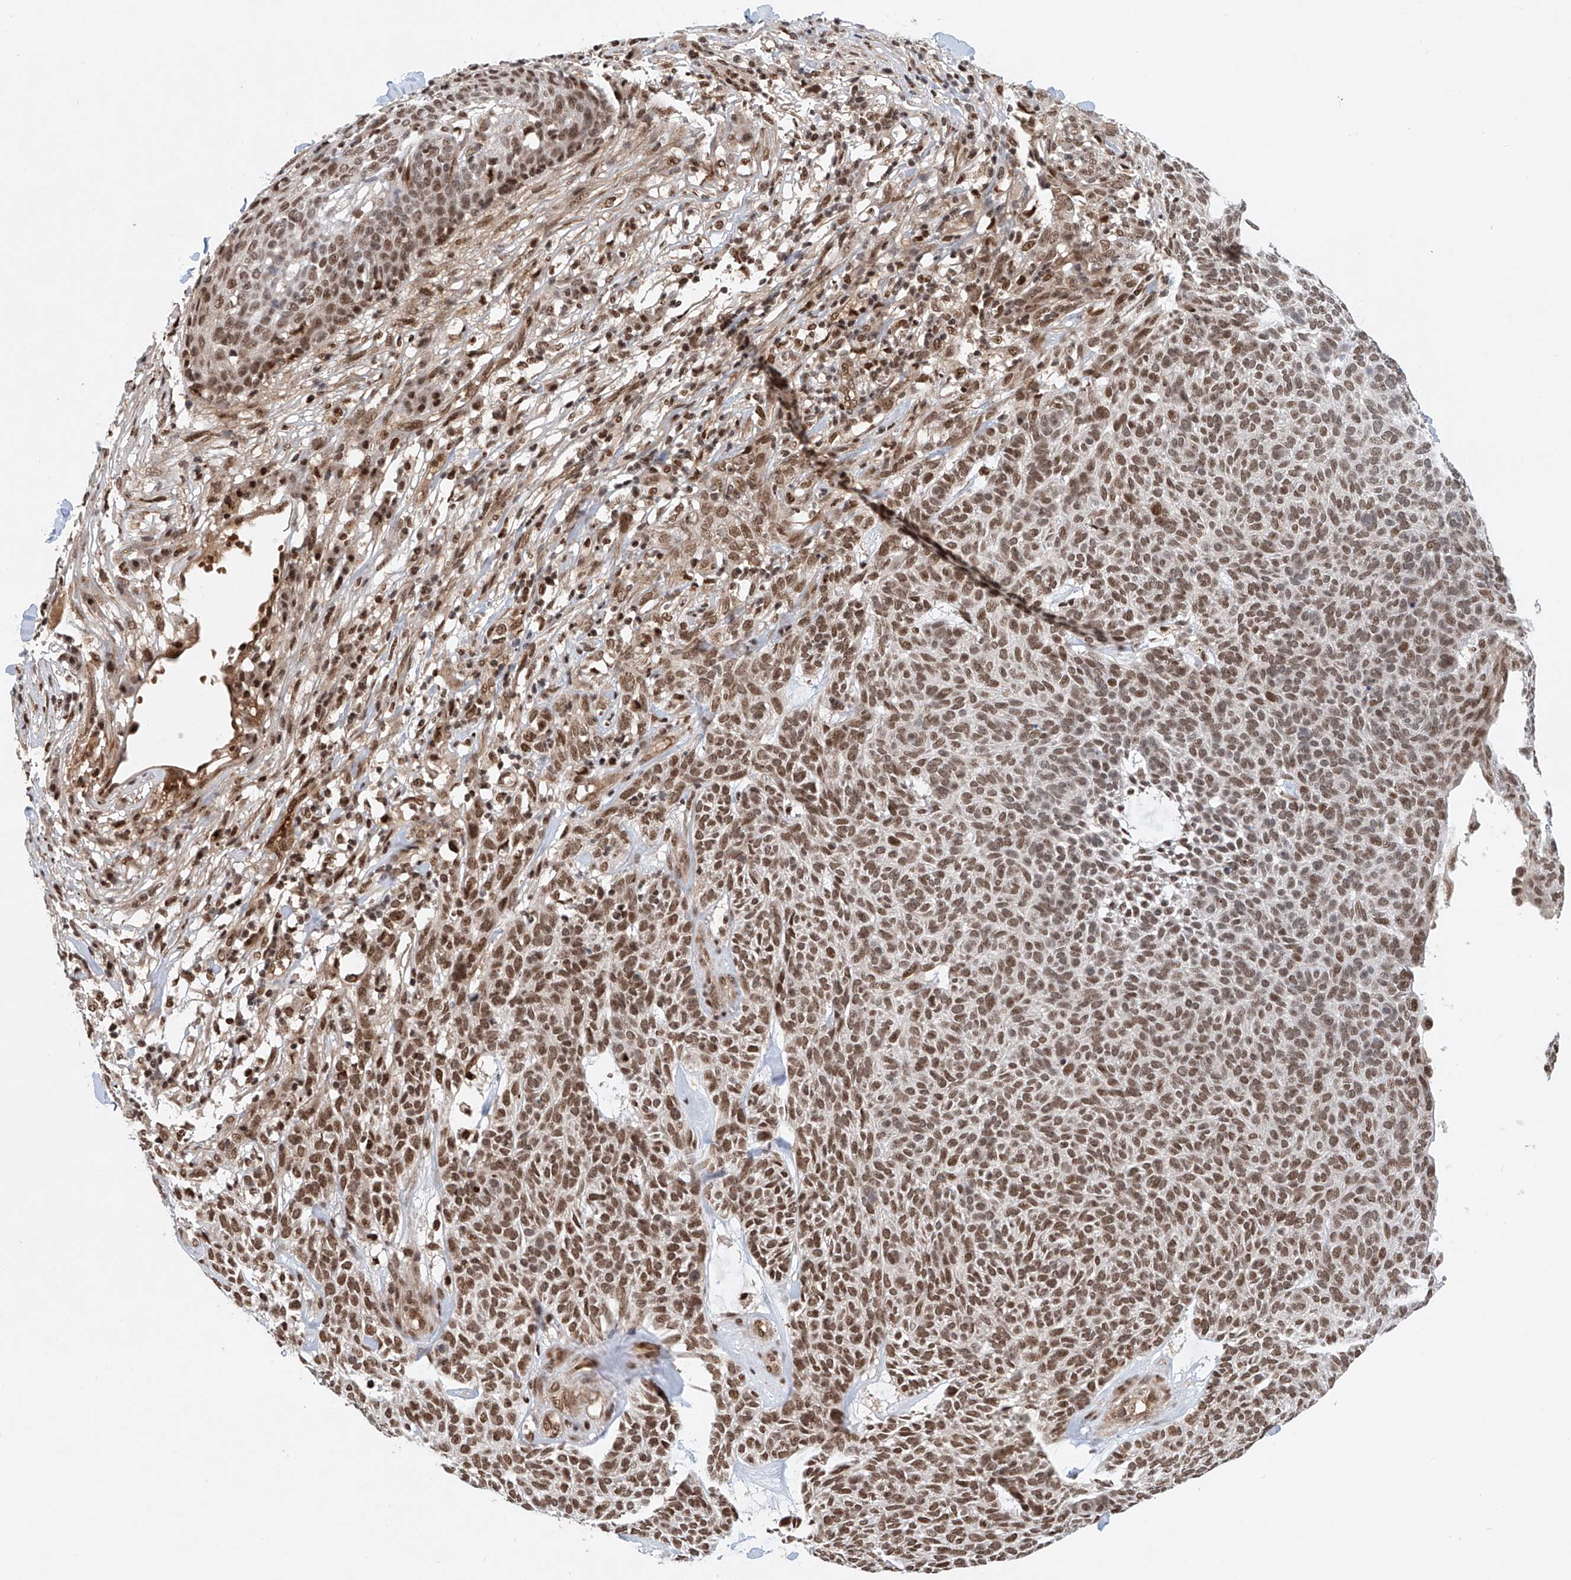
{"staining": {"intensity": "moderate", "quantity": ">75%", "location": "nuclear"}, "tissue": "skin cancer", "cell_type": "Tumor cells", "image_type": "cancer", "snomed": [{"axis": "morphology", "description": "Squamous cell carcinoma, NOS"}, {"axis": "topography", "description": "Skin"}], "caption": "A medium amount of moderate nuclear positivity is present in approximately >75% of tumor cells in skin cancer (squamous cell carcinoma) tissue.", "gene": "ZNF470", "patient": {"sex": "female", "age": 90}}